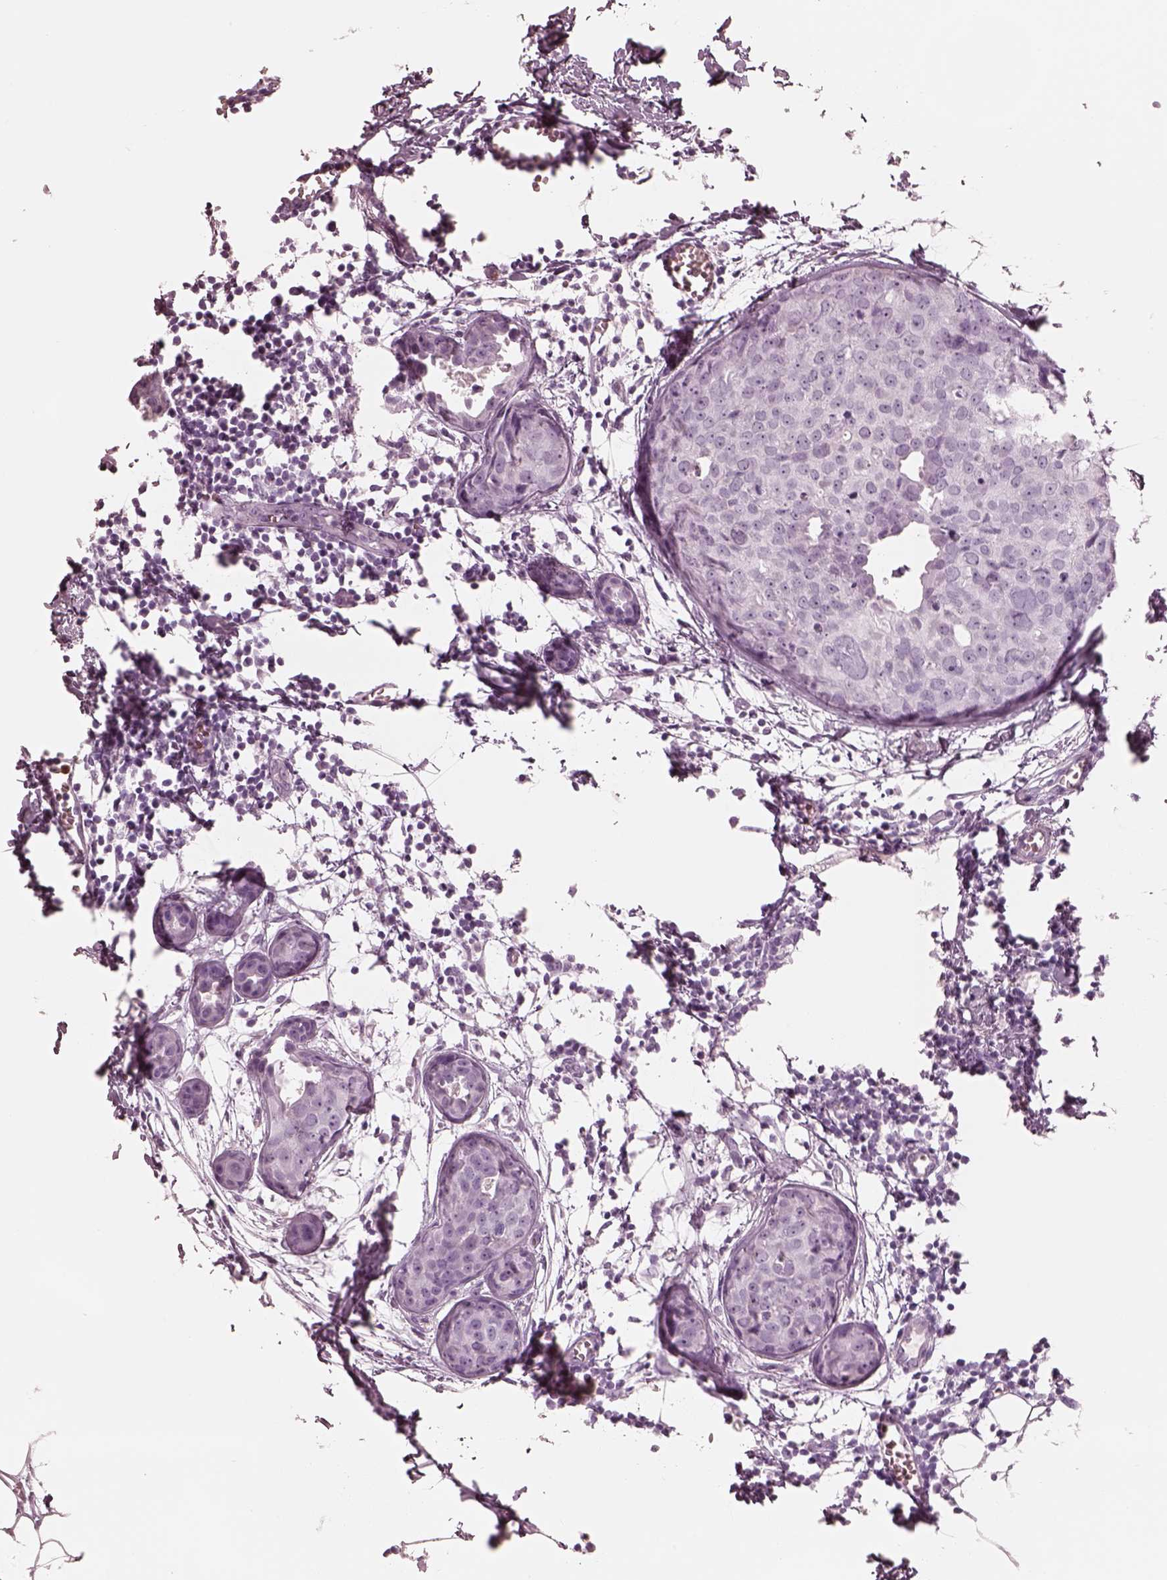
{"staining": {"intensity": "negative", "quantity": "none", "location": "none"}, "tissue": "breast cancer", "cell_type": "Tumor cells", "image_type": "cancer", "snomed": [{"axis": "morphology", "description": "Duct carcinoma"}, {"axis": "topography", "description": "Breast"}], "caption": "The immunohistochemistry photomicrograph has no significant staining in tumor cells of invasive ductal carcinoma (breast) tissue.", "gene": "ELANE", "patient": {"sex": "female", "age": 38}}